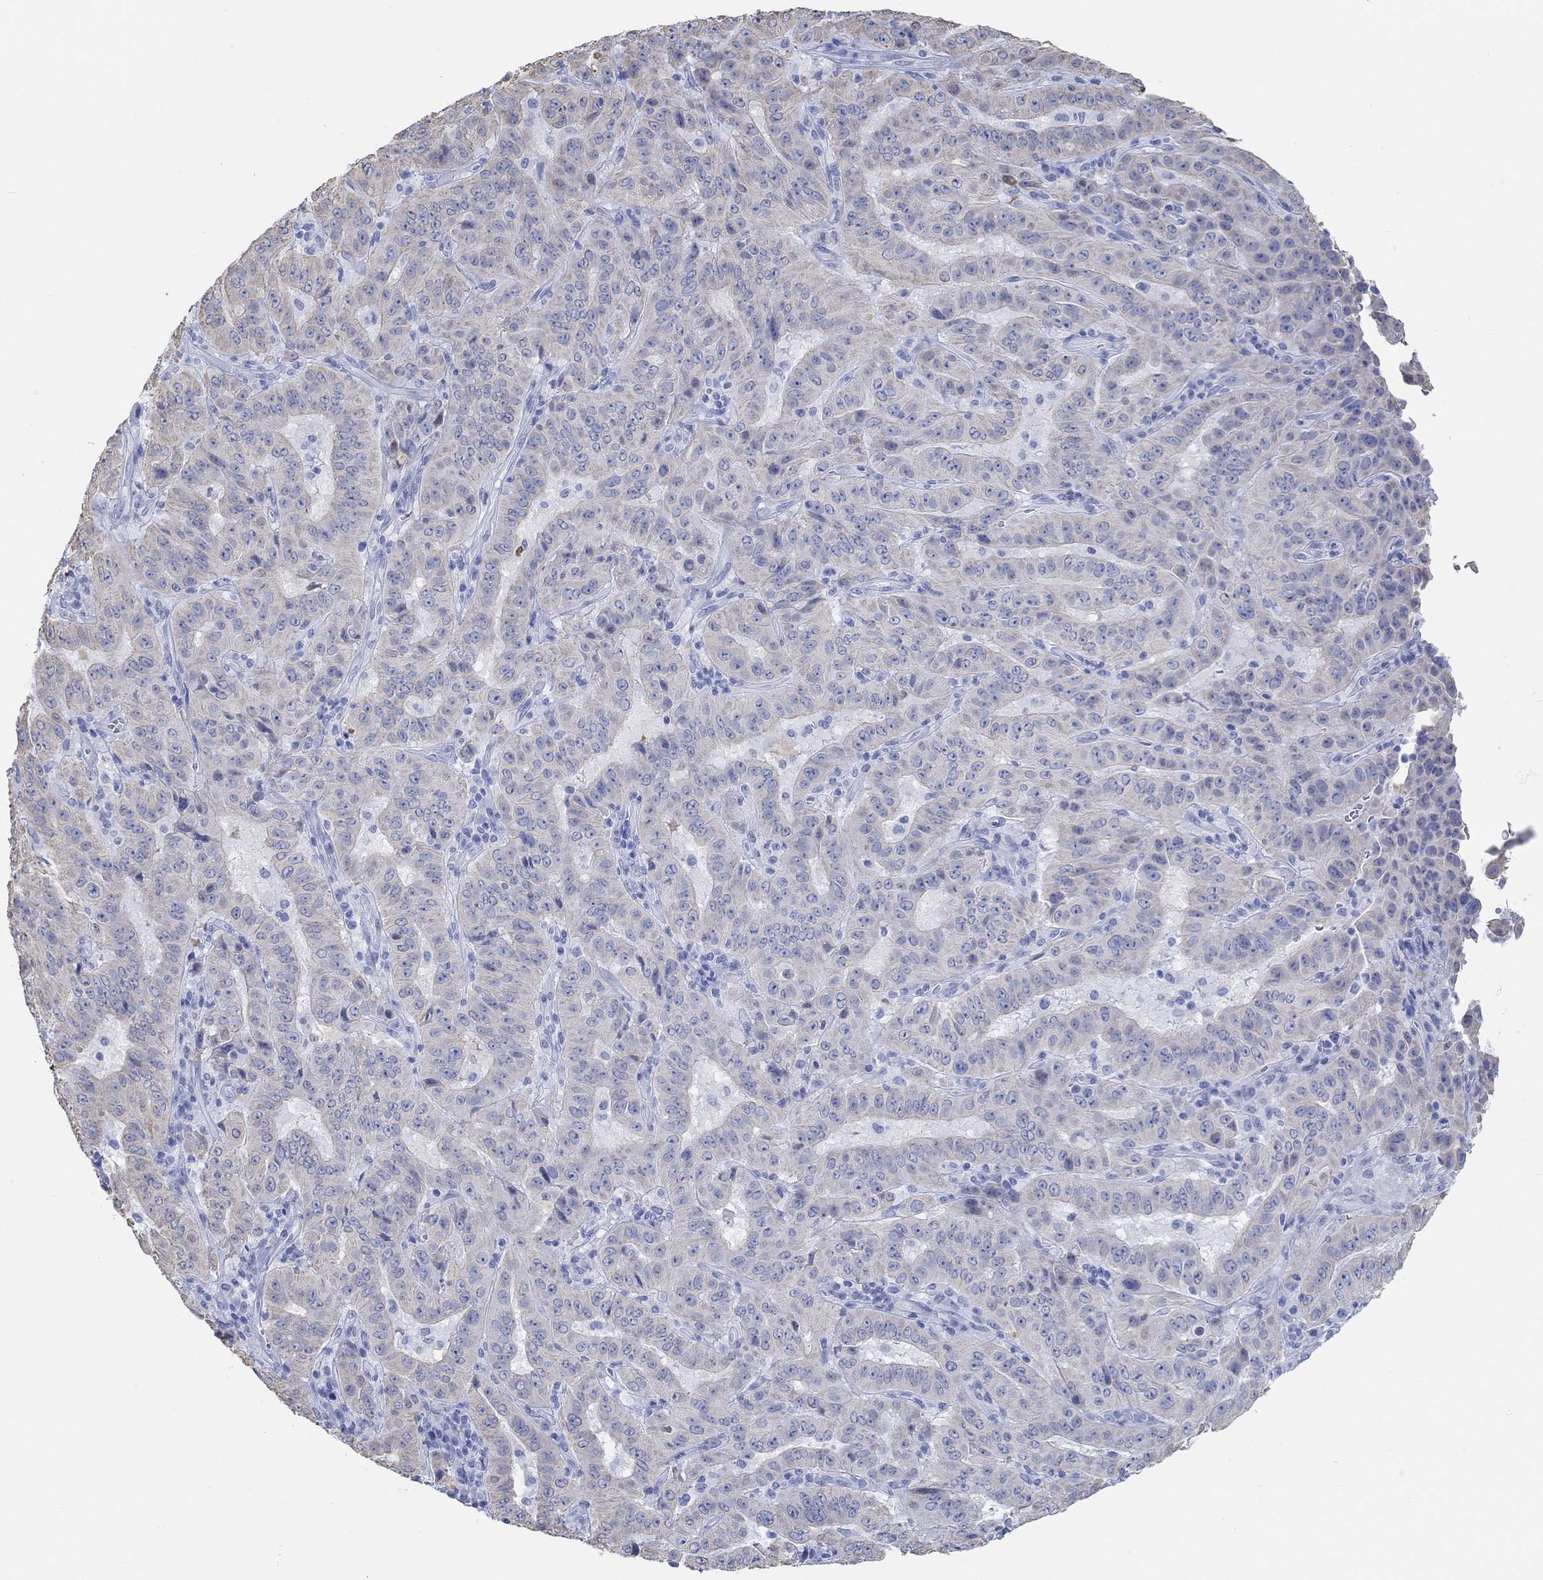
{"staining": {"intensity": "negative", "quantity": "none", "location": "none"}, "tissue": "pancreatic cancer", "cell_type": "Tumor cells", "image_type": "cancer", "snomed": [{"axis": "morphology", "description": "Adenocarcinoma, NOS"}, {"axis": "topography", "description": "Pancreas"}], "caption": "Protein analysis of pancreatic adenocarcinoma displays no significant staining in tumor cells. Nuclei are stained in blue.", "gene": "AK8", "patient": {"sex": "male", "age": 63}}